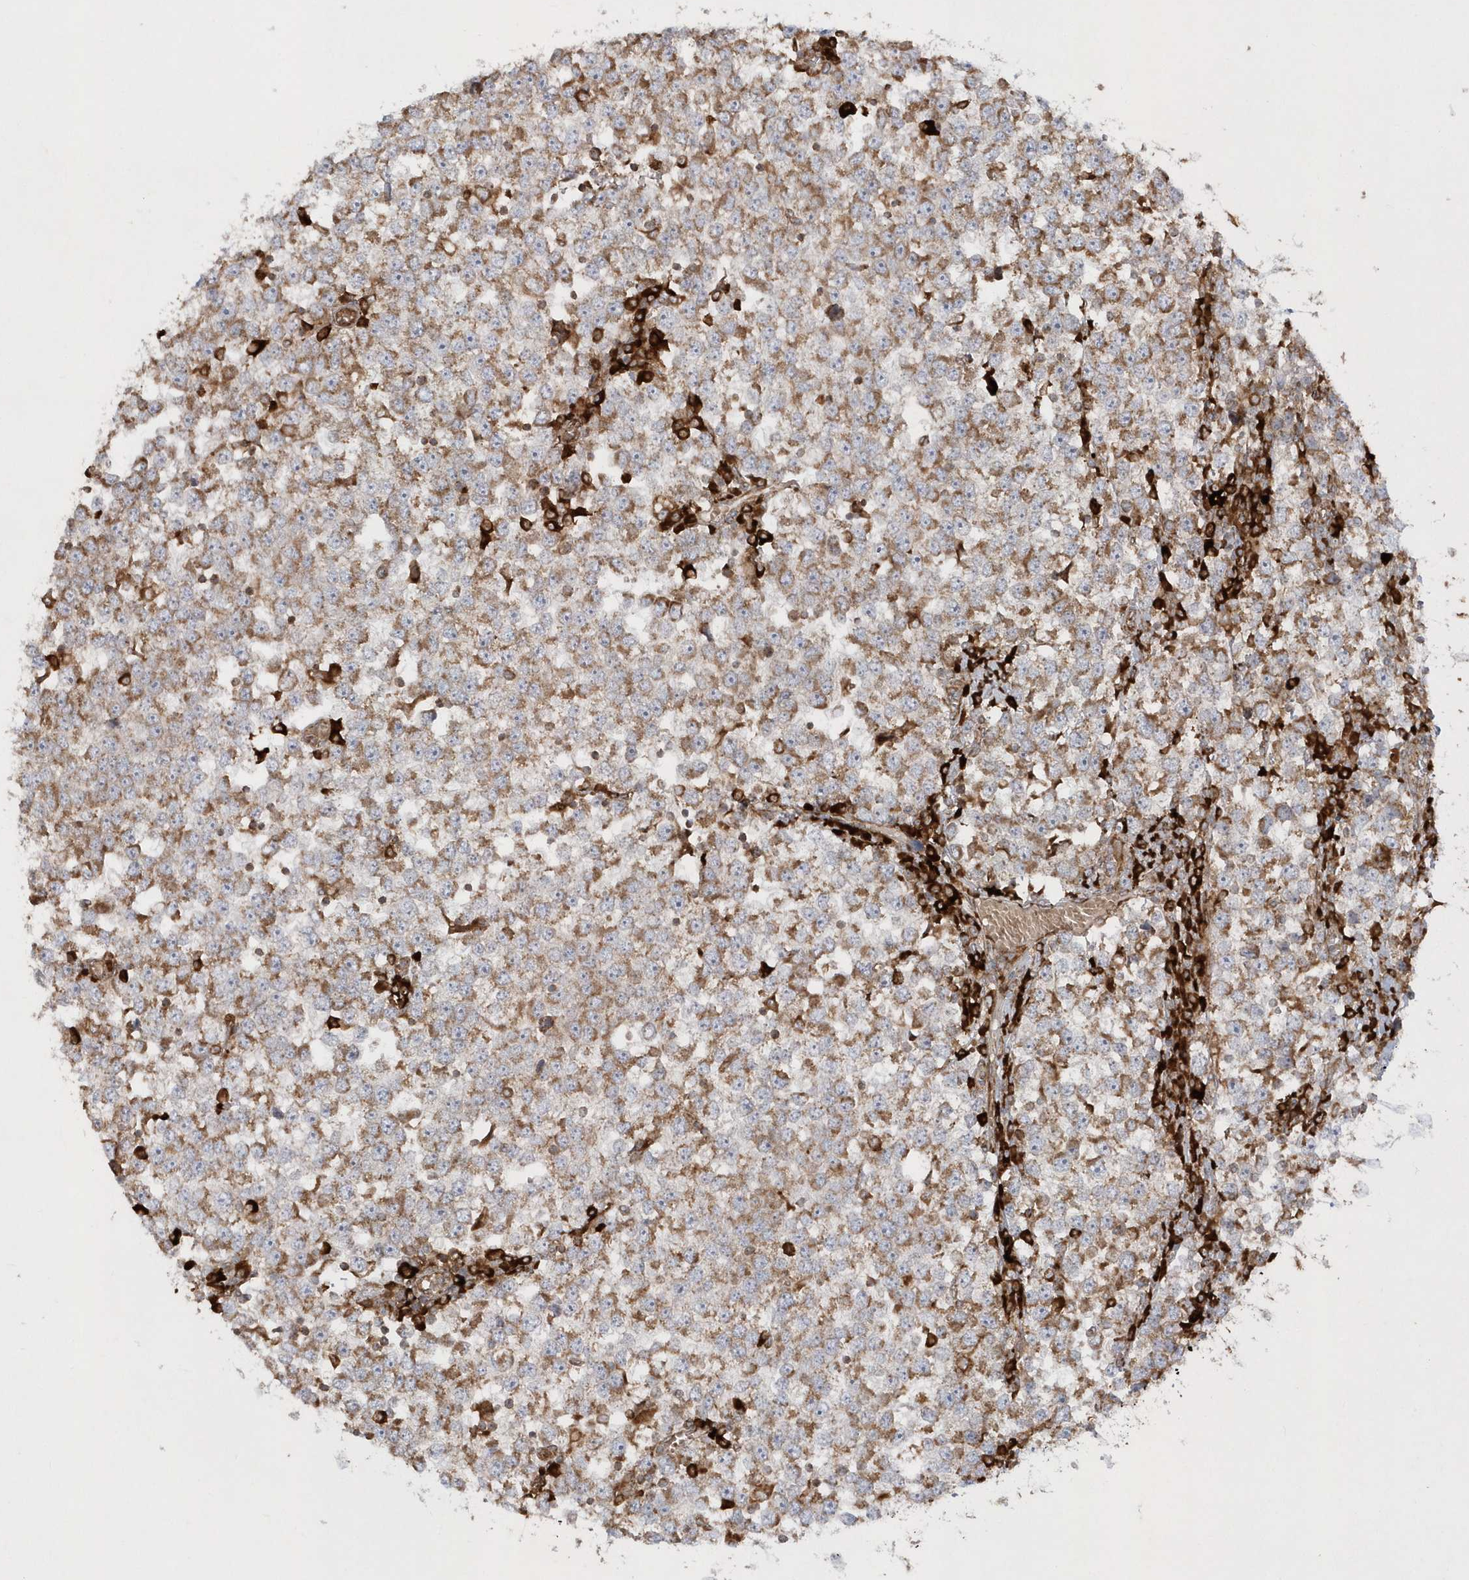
{"staining": {"intensity": "moderate", "quantity": ">75%", "location": "cytoplasmic/membranous"}, "tissue": "testis cancer", "cell_type": "Tumor cells", "image_type": "cancer", "snomed": [{"axis": "morphology", "description": "Seminoma, NOS"}, {"axis": "topography", "description": "Testis"}], "caption": "IHC micrograph of testis seminoma stained for a protein (brown), which reveals medium levels of moderate cytoplasmic/membranous expression in approximately >75% of tumor cells.", "gene": "SH3BP2", "patient": {"sex": "male", "age": 65}}